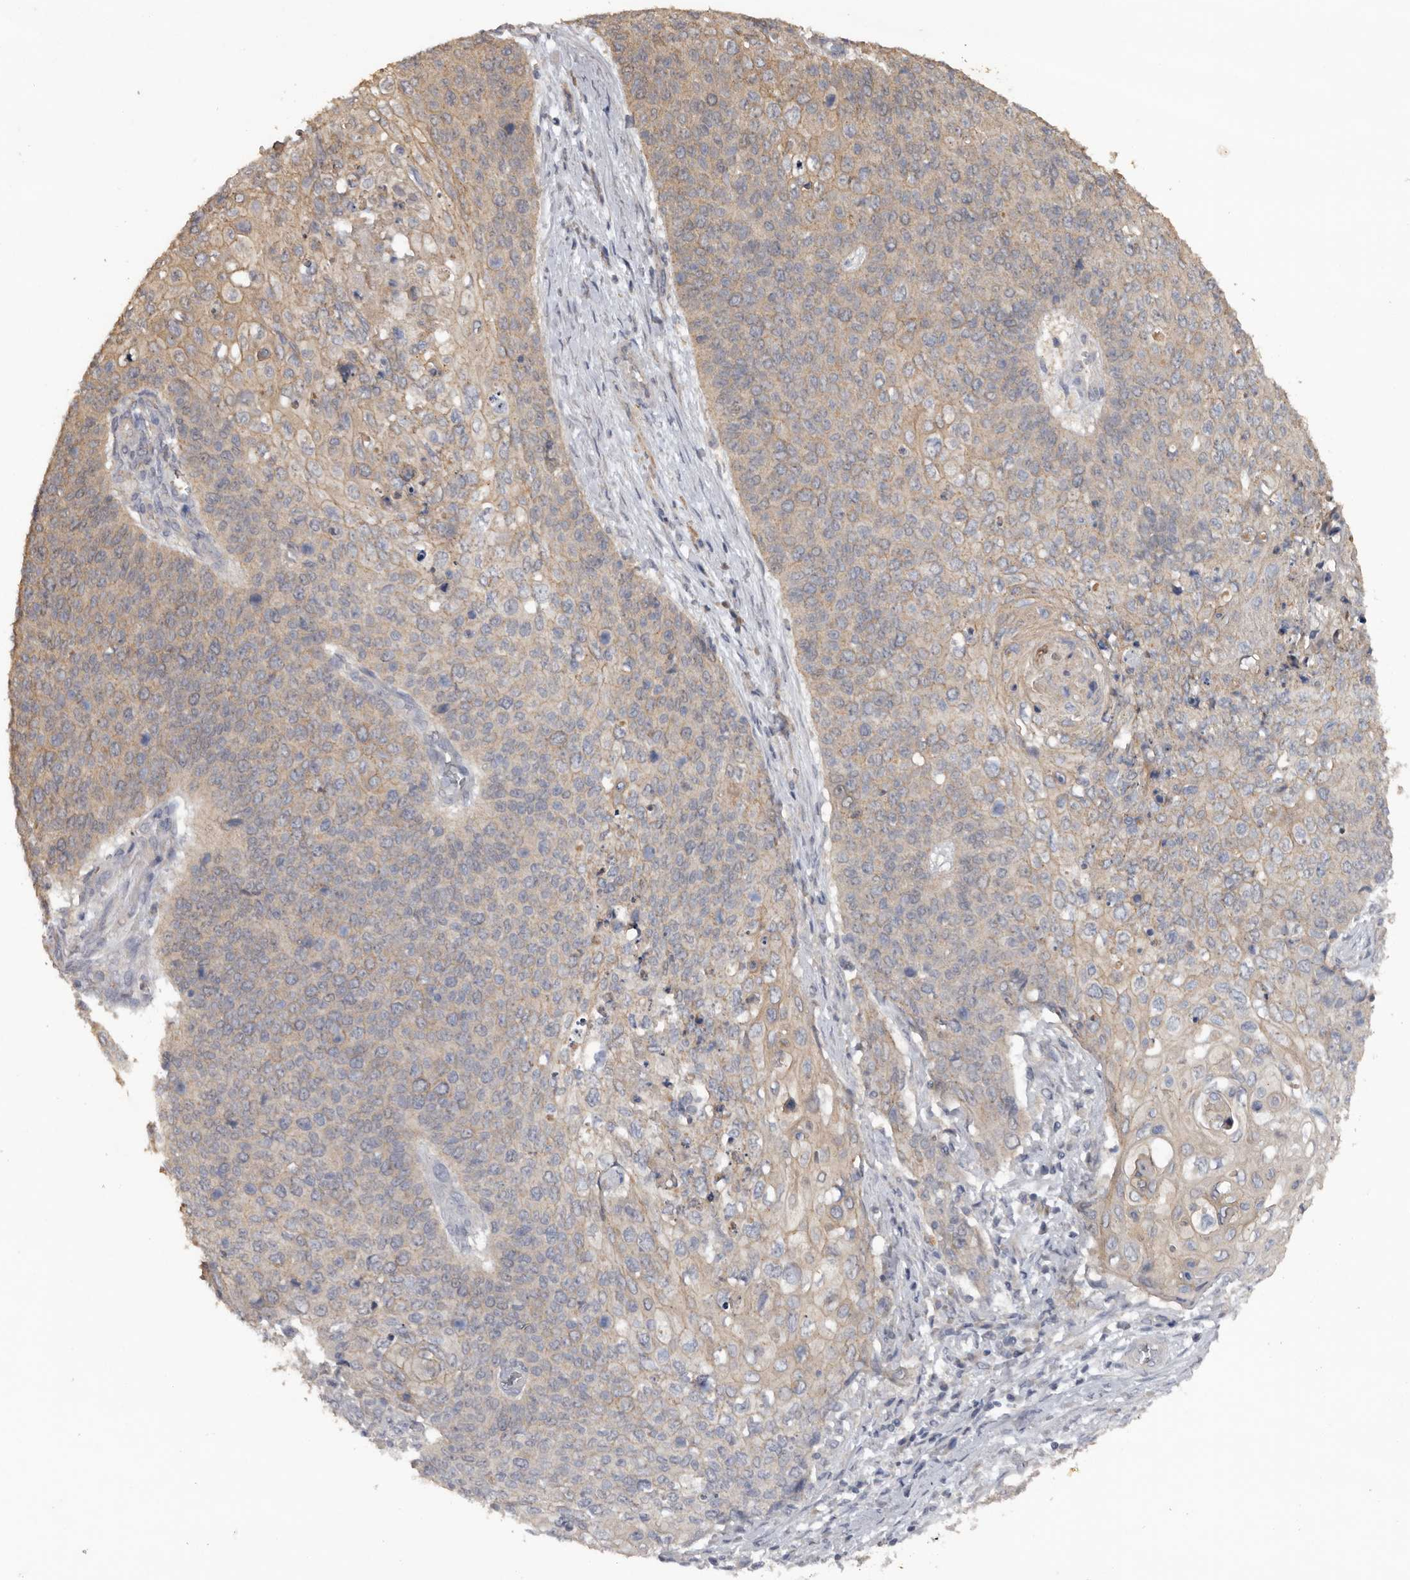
{"staining": {"intensity": "weak", "quantity": "25%-75%", "location": "cytoplasmic/membranous"}, "tissue": "cervical cancer", "cell_type": "Tumor cells", "image_type": "cancer", "snomed": [{"axis": "morphology", "description": "Squamous cell carcinoma, NOS"}, {"axis": "topography", "description": "Cervix"}], "caption": "Human squamous cell carcinoma (cervical) stained for a protein (brown) shows weak cytoplasmic/membranous positive expression in about 25%-75% of tumor cells.", "gene": "HYAL4", "patient": {"sex": "female", "age": 39}}